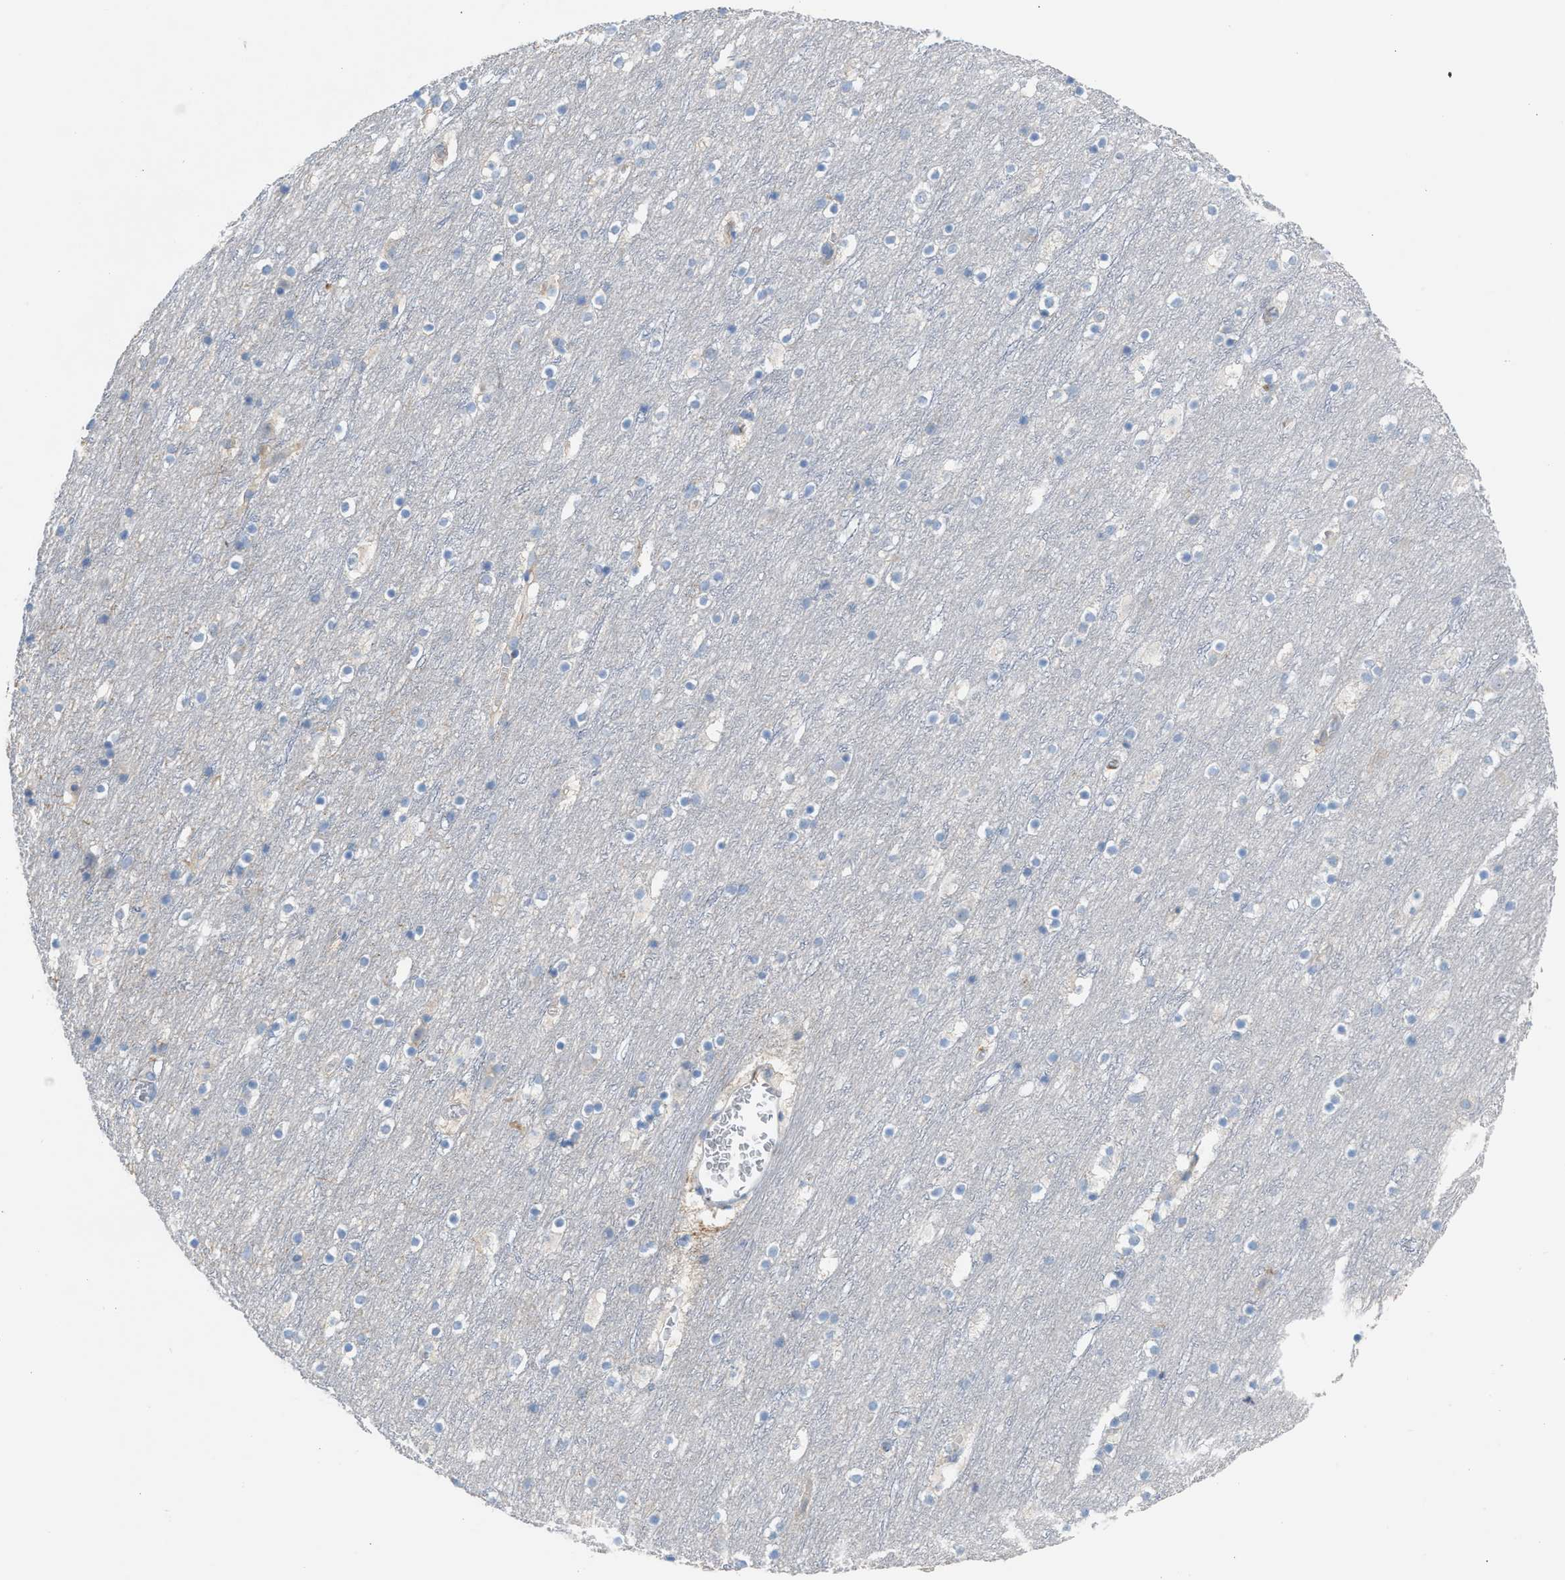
{"staining": {"intensity": "negative", "quantity": "none", "location": "none"}, "tissue": "cerebral cortex", "cell_type": "Endothelial cells", "image_type": "normal", "snomed": [{"axis": "morphology", "description": "Normal tissue, NOS"}, {"axis": "topography", "description": "Cerebral cortex"}], "caption": "This is a image of immunohistochemistry staining of benign cerebral cortex, which shows no expression in endothelial cells.", "gene": "AOAH", "patient": {"sex": "male", "age": 45}}